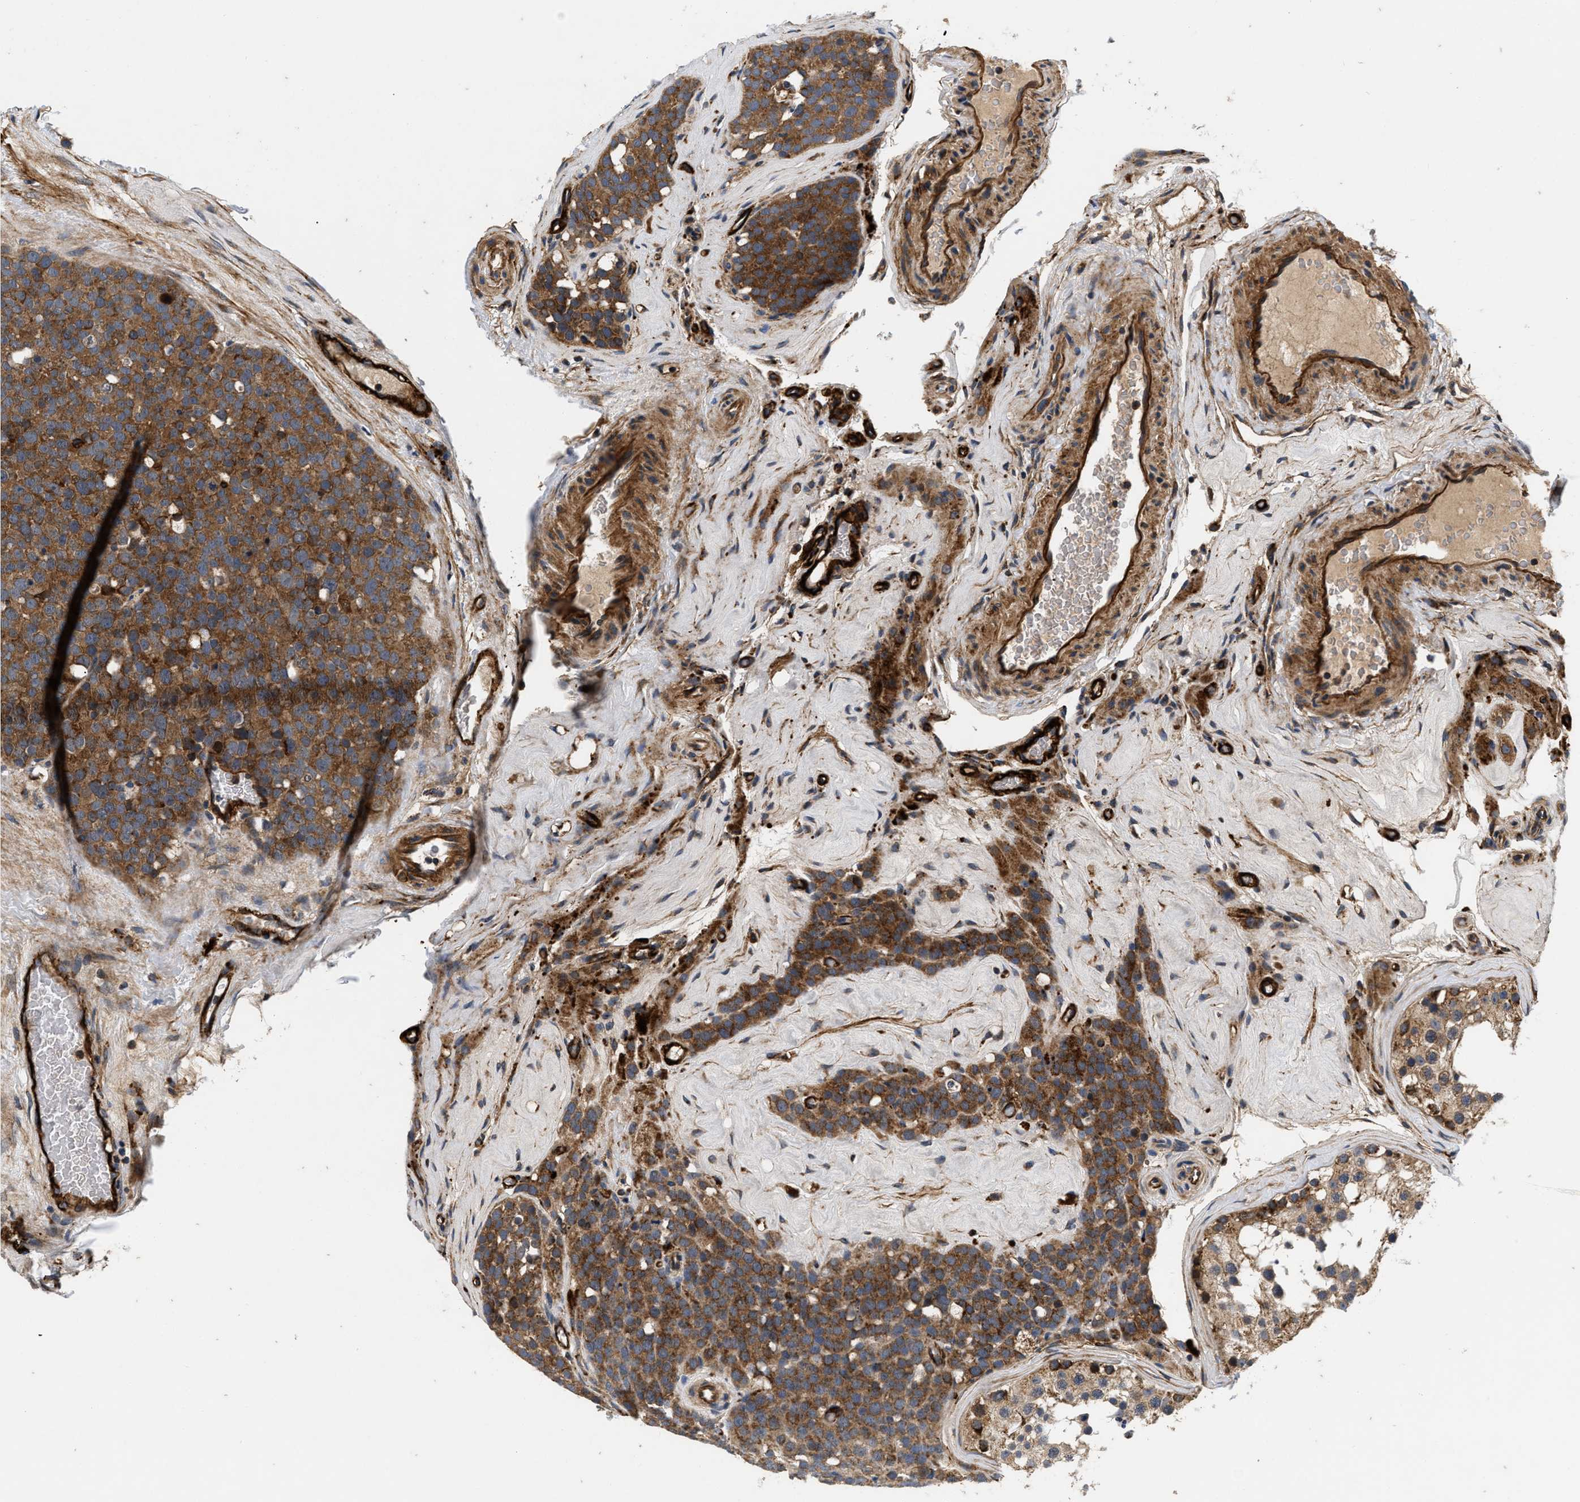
{"staining": {"intensity": "strong", "quantity": ">75%", "location": "cytoplasmic/membranous"}, "tissue": "testis cancer", "cell_type": "Tumor cells", "image_type": "cancer", "snomed": [{"axis": "morphology", "description": "Seminoma, NOS"}, {"axis": "topography", "description": "Testis"}], "caption": "This is an image of immunohistochemistry (IHC) staining of testis seminoma, which shows strong positivity in the cytoplasmic/membranous of tumor cells.", "gene": "NME6", "patient": {"sex": "male", "age": 71}}